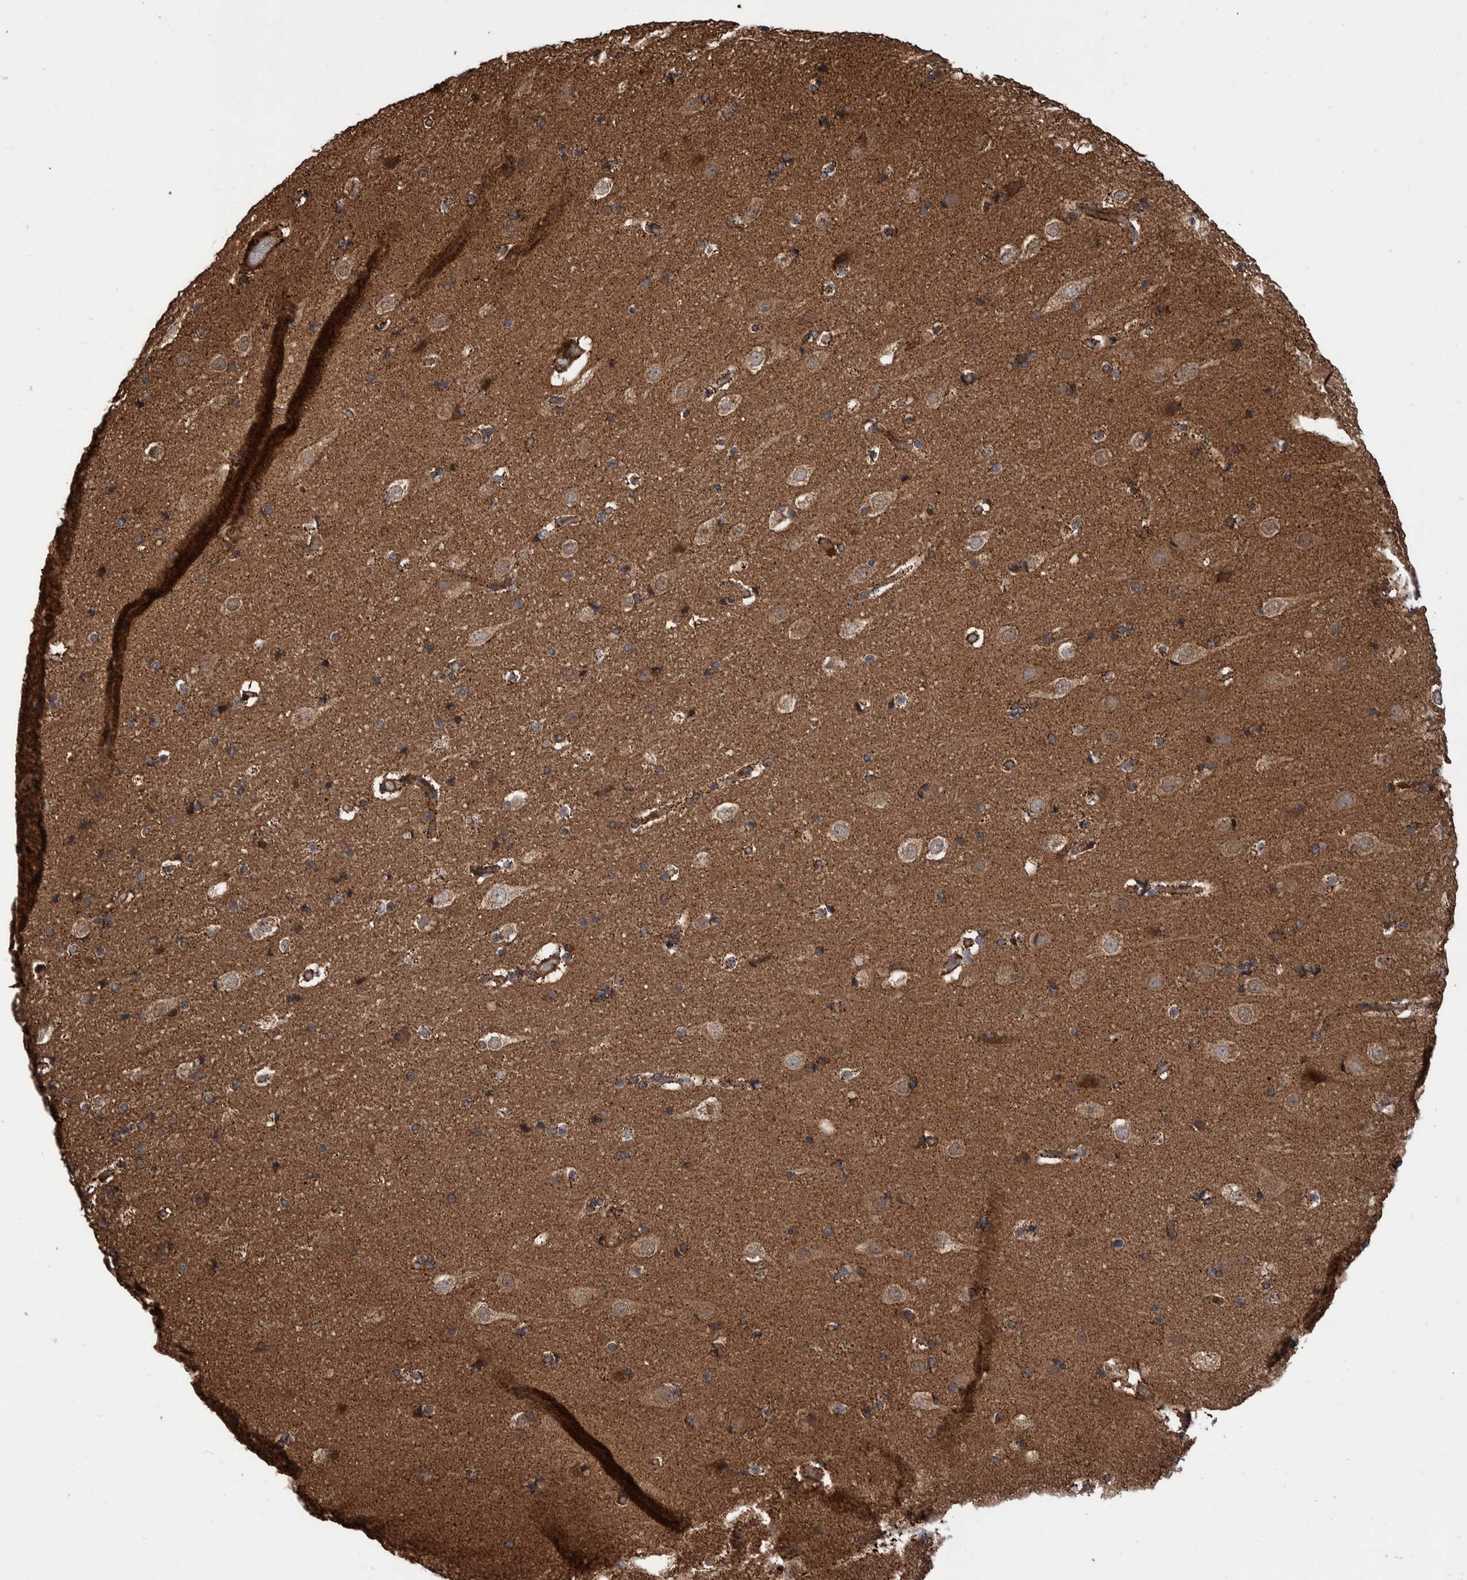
{"staining": {"intensity": "moderate", "quantity": ">75%", "location": "cytoplasmic/membranous"}, "tissue": "cerebral cortex", "cell_type": "Endothelial cells", "image_type": "normal", "snomed": [{"axis": "morphology", "description": "Normal tissue, NOS"}, {"axis": "topography", "description": "Cerebral cortex"}], "caption": "High-magnification brightfield microscopy of benign cerebral cortex stained with DAB (brown) and counterstained with hematoxylin (blue). endothelial cells exhibit moderate cytoplasmic/membranous expression is present in approximately>75% of cells.", "gene": "VBP1", "patient": {"sex": "male", "age": 57}}